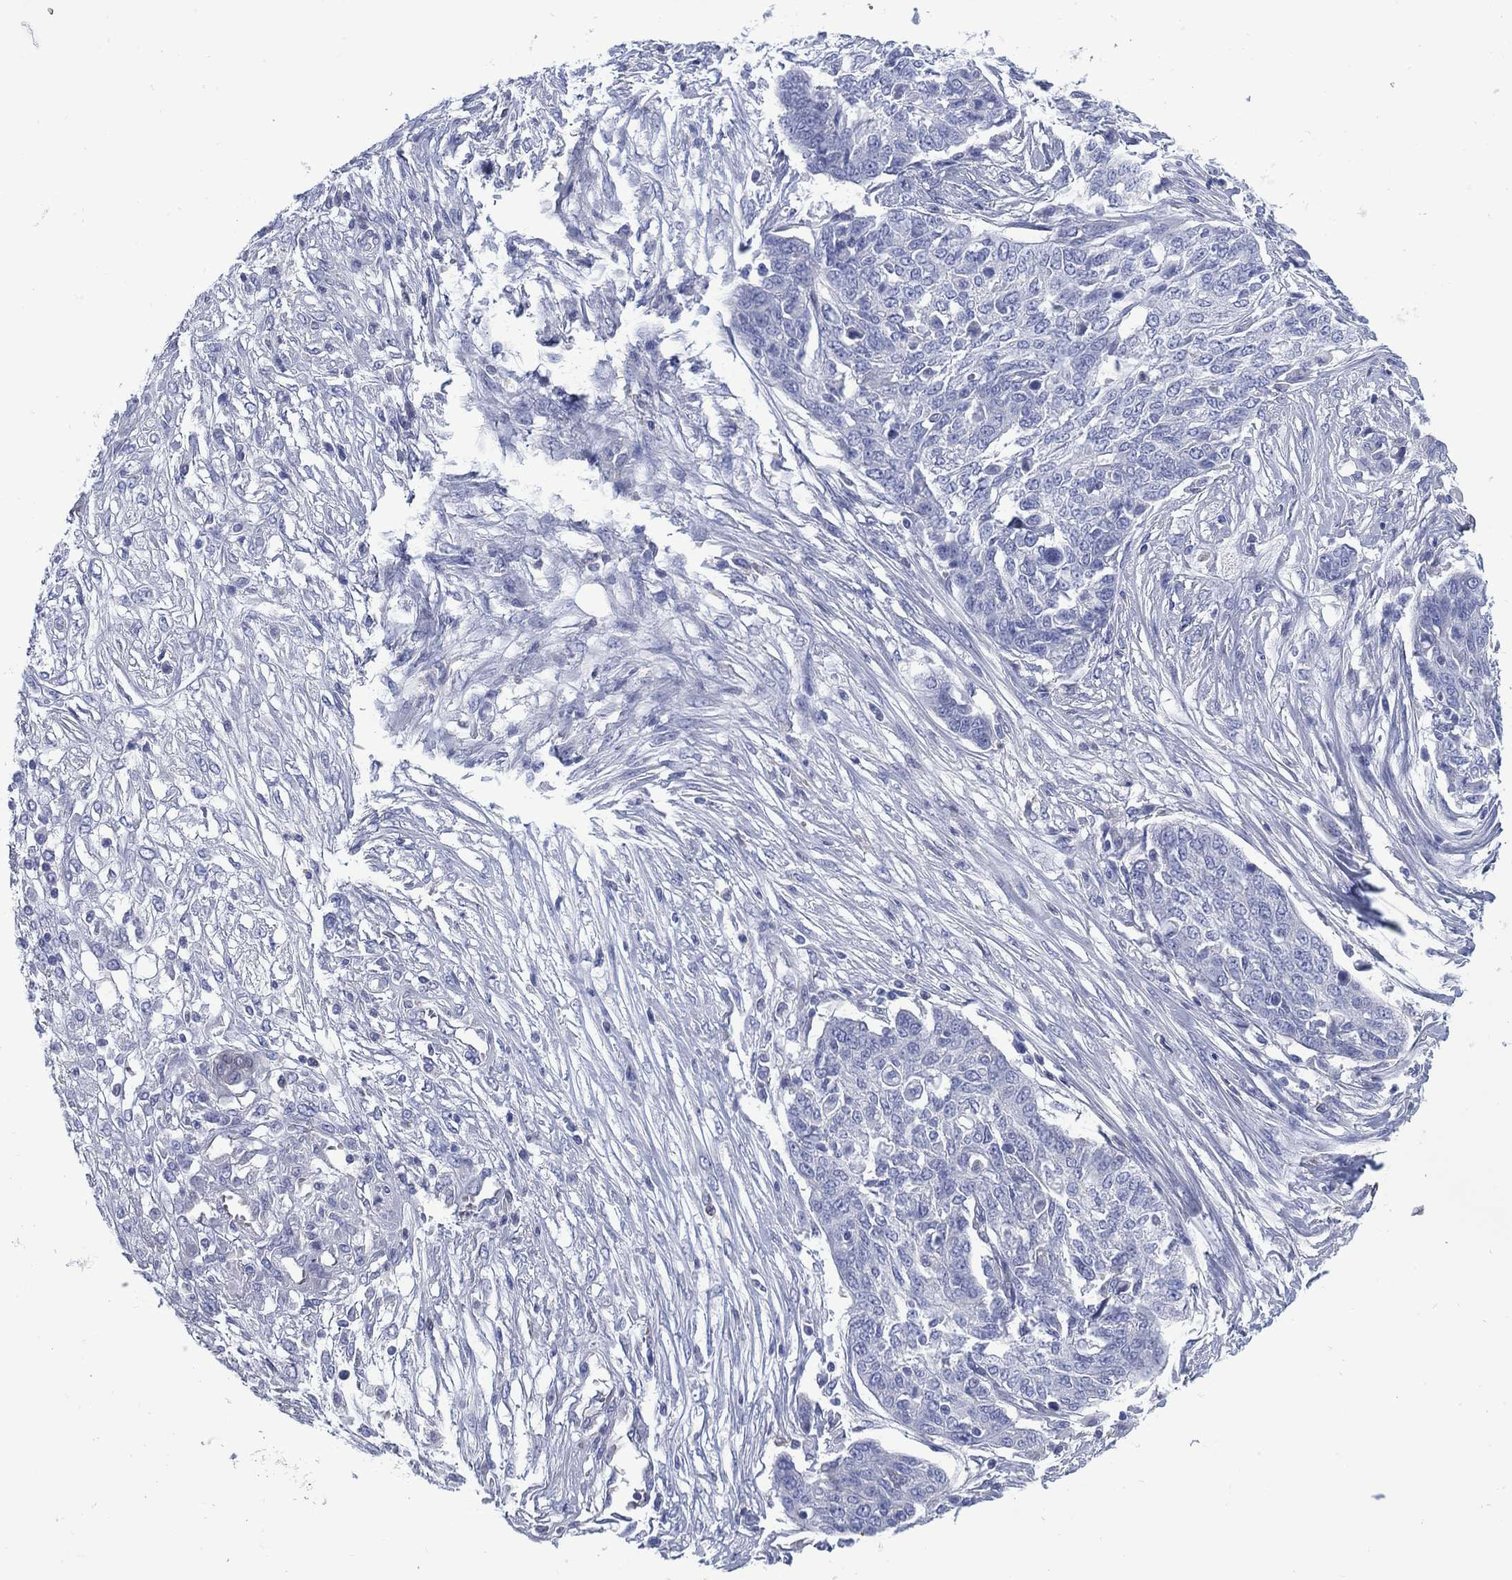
{"staining": {"intensity": "negative", "quantity": "none", "location": "none"}, "tissue": "ovarian cancer", "cell_type": "Tumor cells", "image_type": "cancer", "snomed": [{"axis": "morphology", "description": "Cystadenocarcinoma, serous, NOS"}, {"axis": "topography", "description": "Ovary"}], "caption": "Protein analysis of ovarian serous cystadenocarcinoma reveals no significant positivity in tumor cells. Brightfield microscopy of immunohistochemistry stained with DAB (brown) and hematoxylin (blue), captured at high magnification.", "gene": "DDI1", "patient": {"sex": "female", "age": 67}}